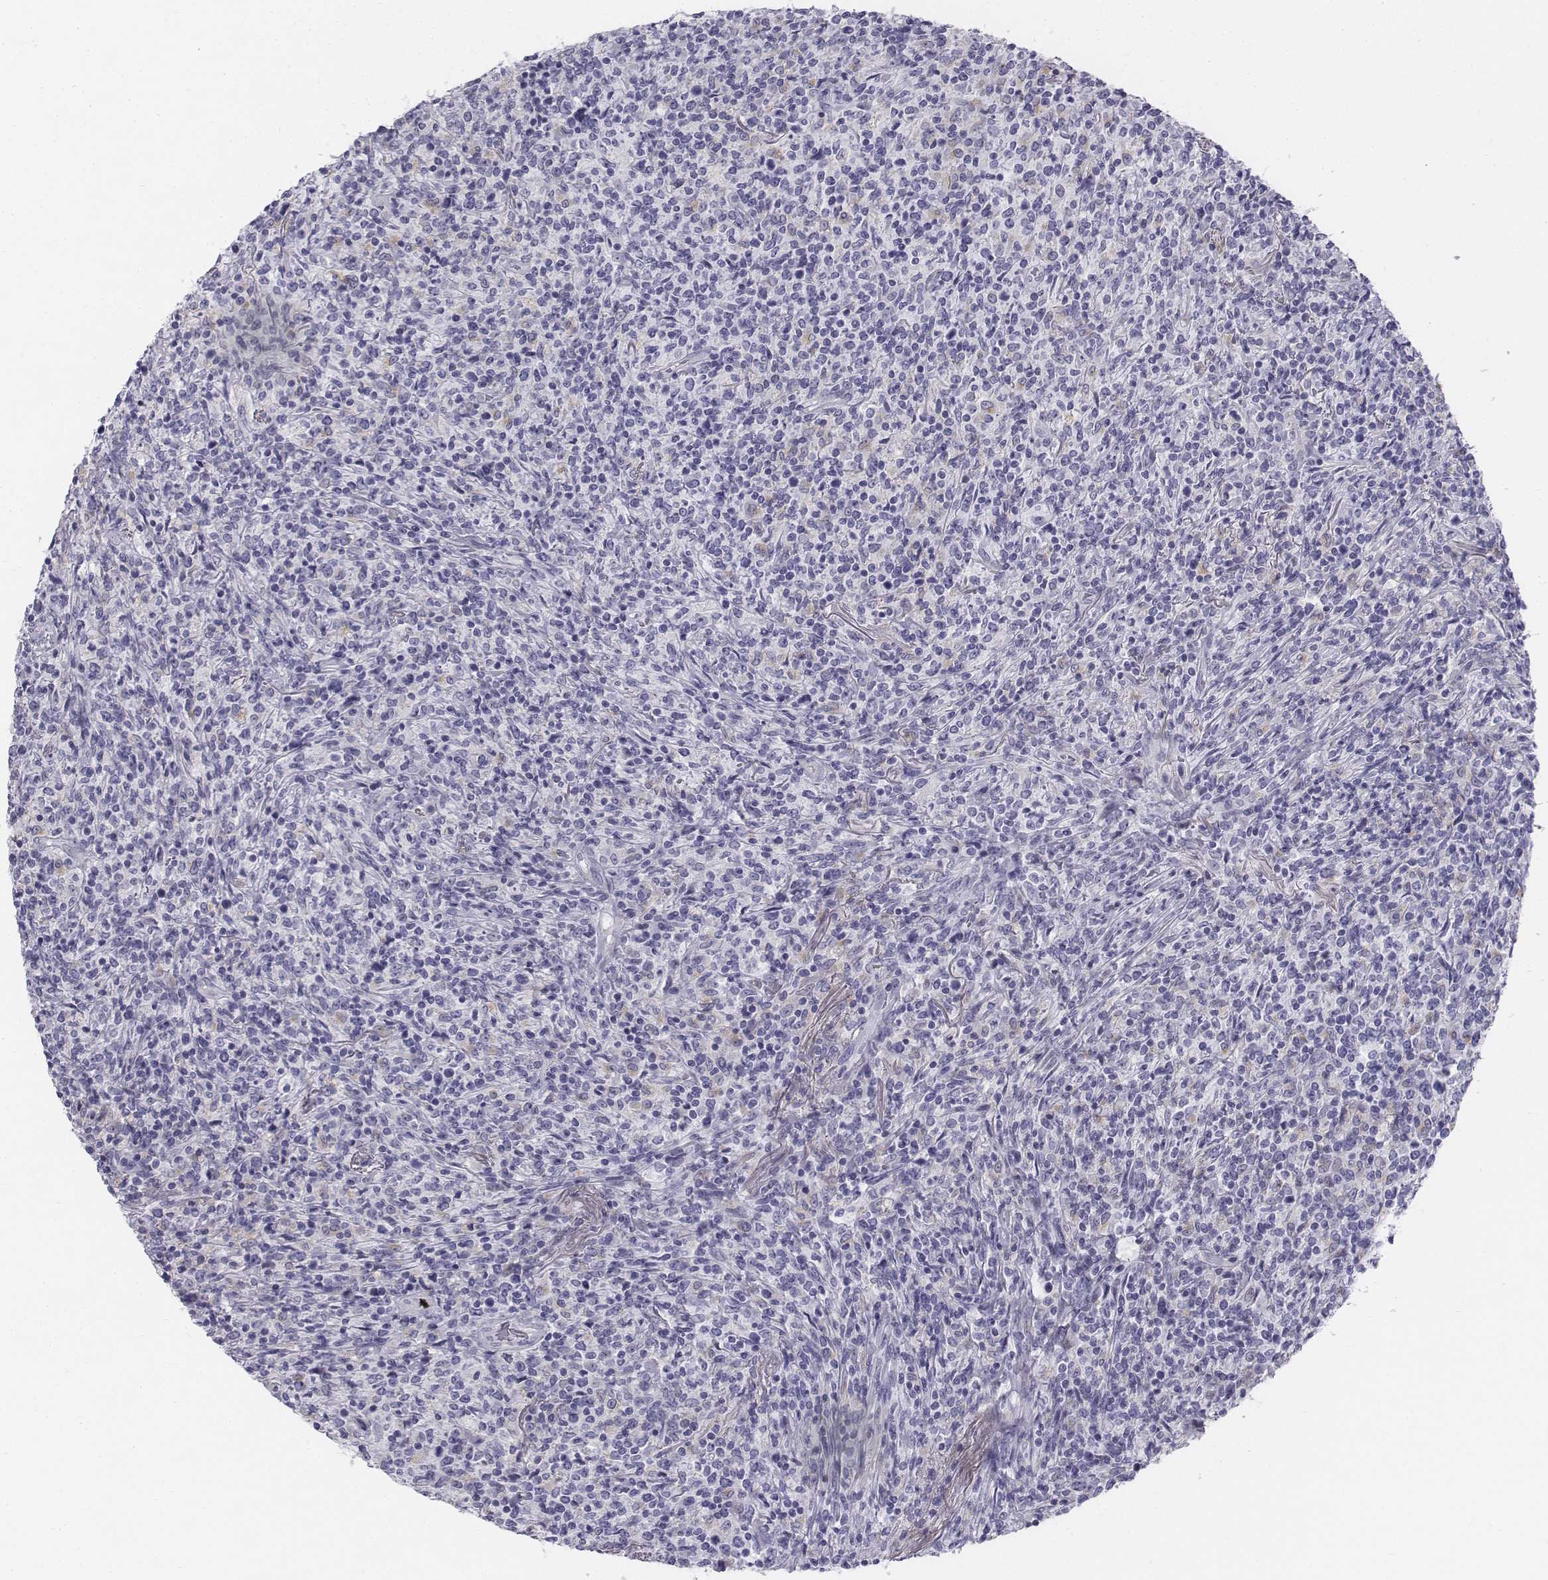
{"staining": {"intensity": "negative", "quantity": "none", "location": "none"}, "tissue": "lymphoma", "cell_type": "Tumor cells", "image_type": "cancer", "snomed": [{"axis": "morphology", "description": "Malignant lymphoma, non-Hodgkin's type, High grade"}, {"axis": "topography", "description": "Lung"}], "caption": "This is an immunohistochemistry (IHC) histopathology image of human lymphoma. There is no expression in tumor cells.", "gene": "TH", "patient": {"sex": "male", "age": 79}}